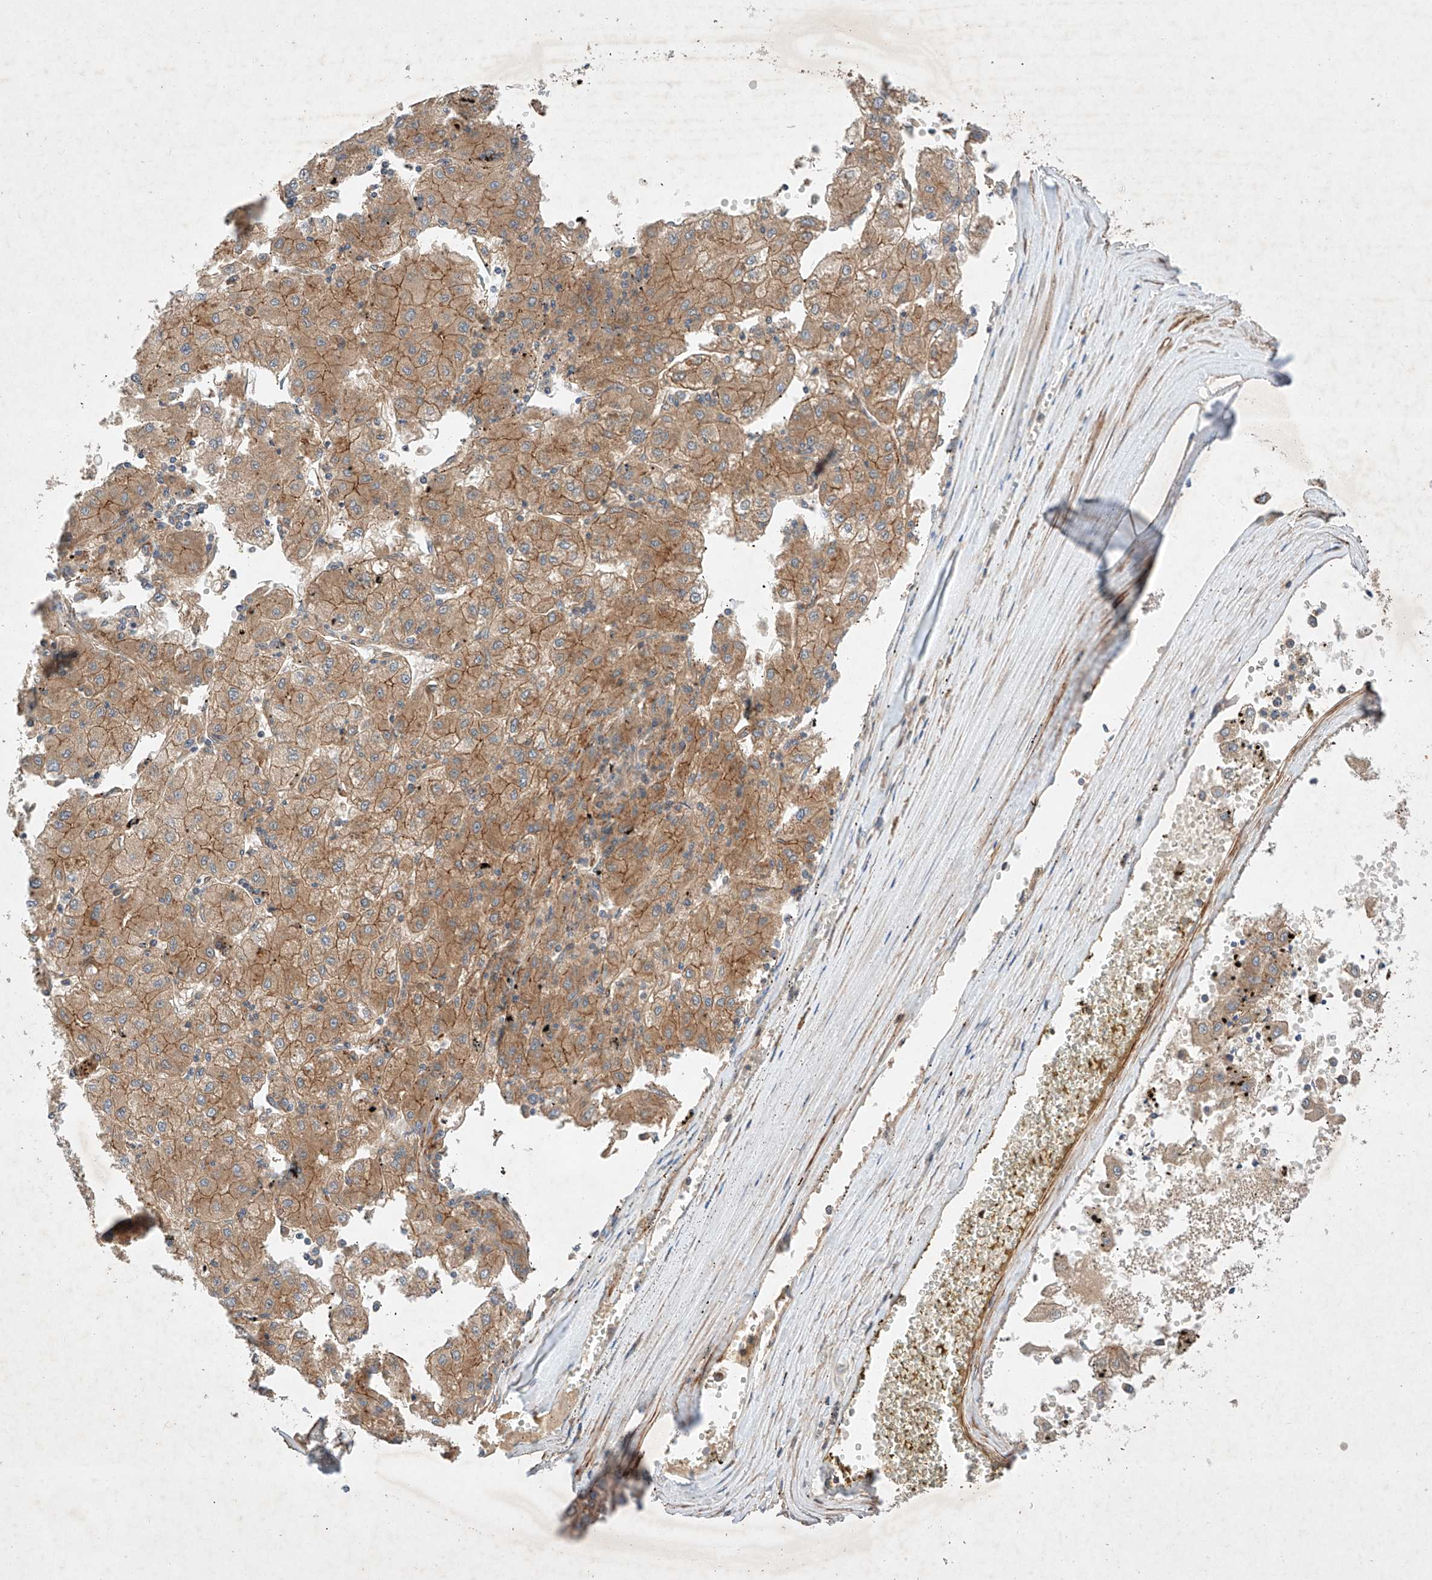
{"staining": {"intensity": "moderate", "quantity": ">75%", "location": "cytoplasmic/membranous"}, "tissue": "liver cancer", "cell_type": "Tumor cells", "image_type": "cancer", "snomed": [{"axis": "morphology", "description": "Carcinoma, Hepatocellular, NOS"}, {"axis": "topography", "description": "Liver"}], "caption": "DAB (3,3'-diaminobenzidine) immunohistochemical staining of human hepatocellular carcinoma (liver) shows moderate cytoplasmic/membranous protein expression in about >75% of tumor cells.", "gene": "RAB23", "patient": {"sex": "male", "age": 72}}